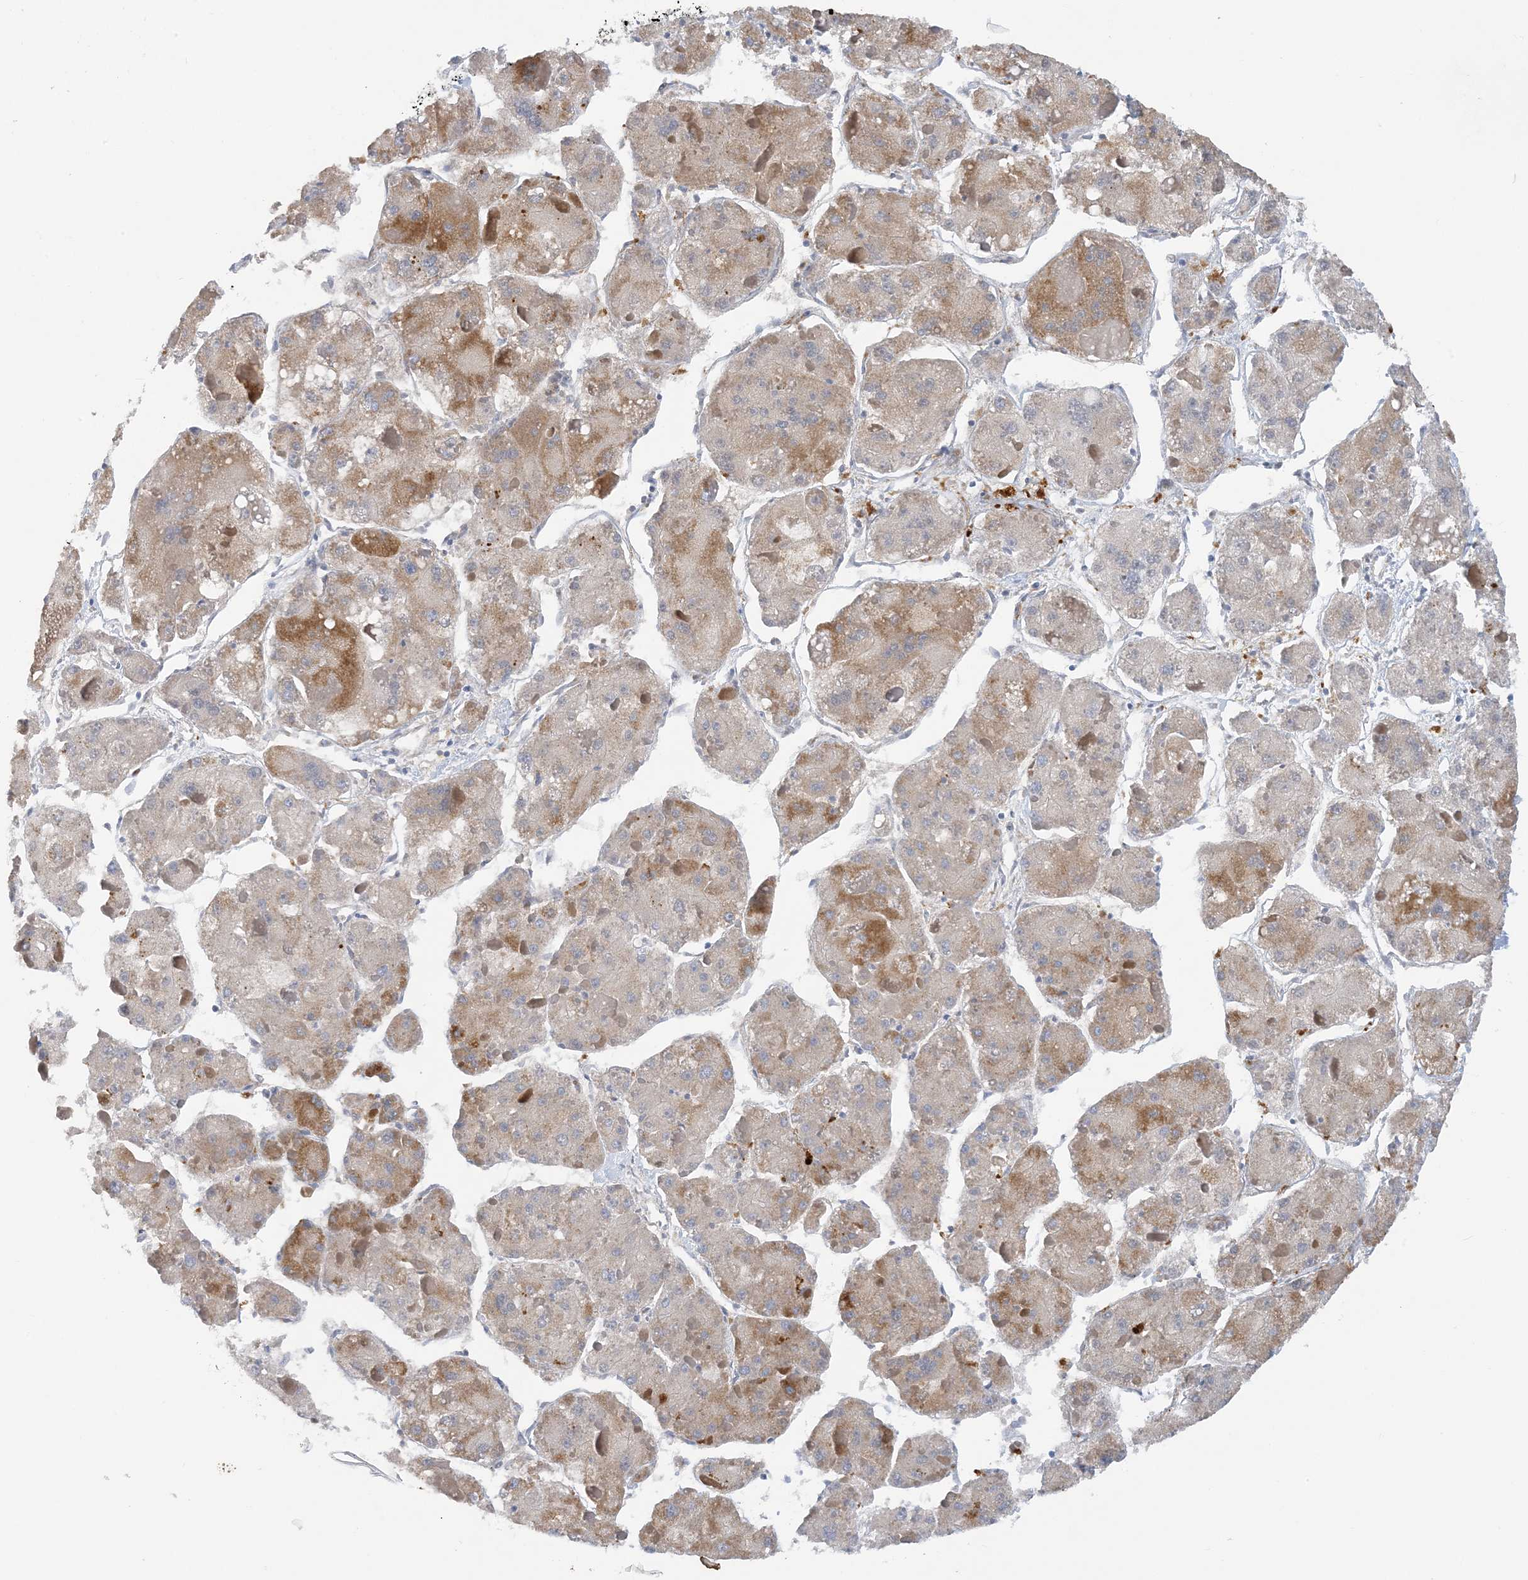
{"staining": {"intensity": "weak", "quantity": ">75%", "location": "cytoplasmic/membranous"}, "tissue": "liver cancer", "cell_type": "Tumor cells", "image_type": "cancer", "snomed": [{"axis": "morphology", "description": "Carcinoma, Hepatocellular, NOS"}, {"axis": "topography", "description": "Liver"}], "caption": "Tumor cells demonstrate weak cytoplasmic/membranous positivity in about >75% of cells in liver cancer.", "gene": "ZCCHC18", "patient": {"sex": "female", "age": 73}}